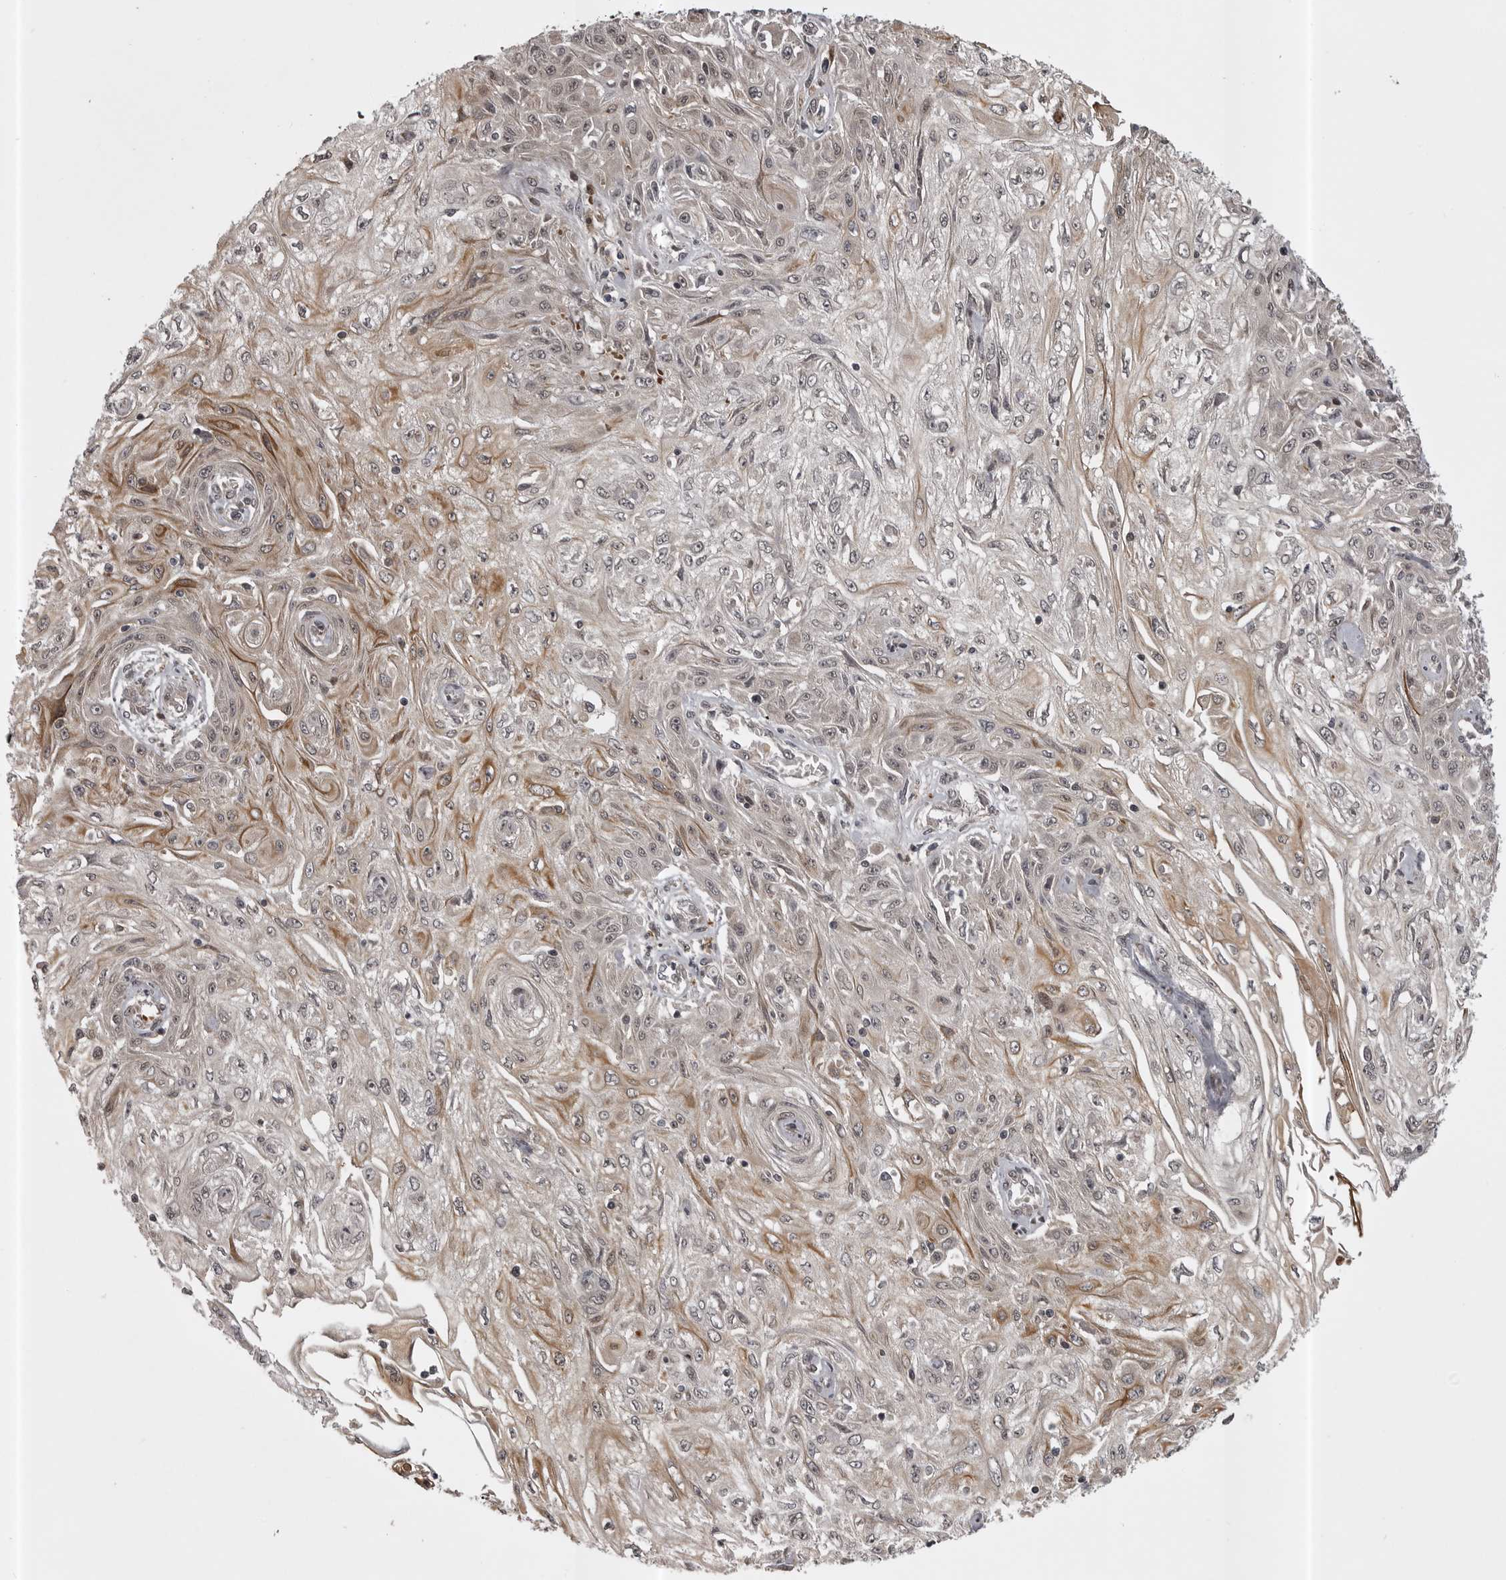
{"staining": {"intensity": "moderate", "quantity": "<25%", "location": "cytoplasmic/membranous"}, "tissue": "skin cancer", "cell_type": "Tumor cells", "image_type": "cancer", "snomed": [{"axis": "morphology", "description": "Squamous cell carcinoma, NOS"}, {"axis": "morphology", "description": "Squamous cell carcinoma, metastatic, NOS"}, {"axis": "topography", "description": "Skin"}, {"axis": "topography", "description": "Lymph node"}], "caption": "Tumor cells display low levels of moderate cytoplasmic/membranous staining in about <25% of cells in skin cancer.", "gene": "SNX16", "patient": {"sex": "male", "age": 75}}